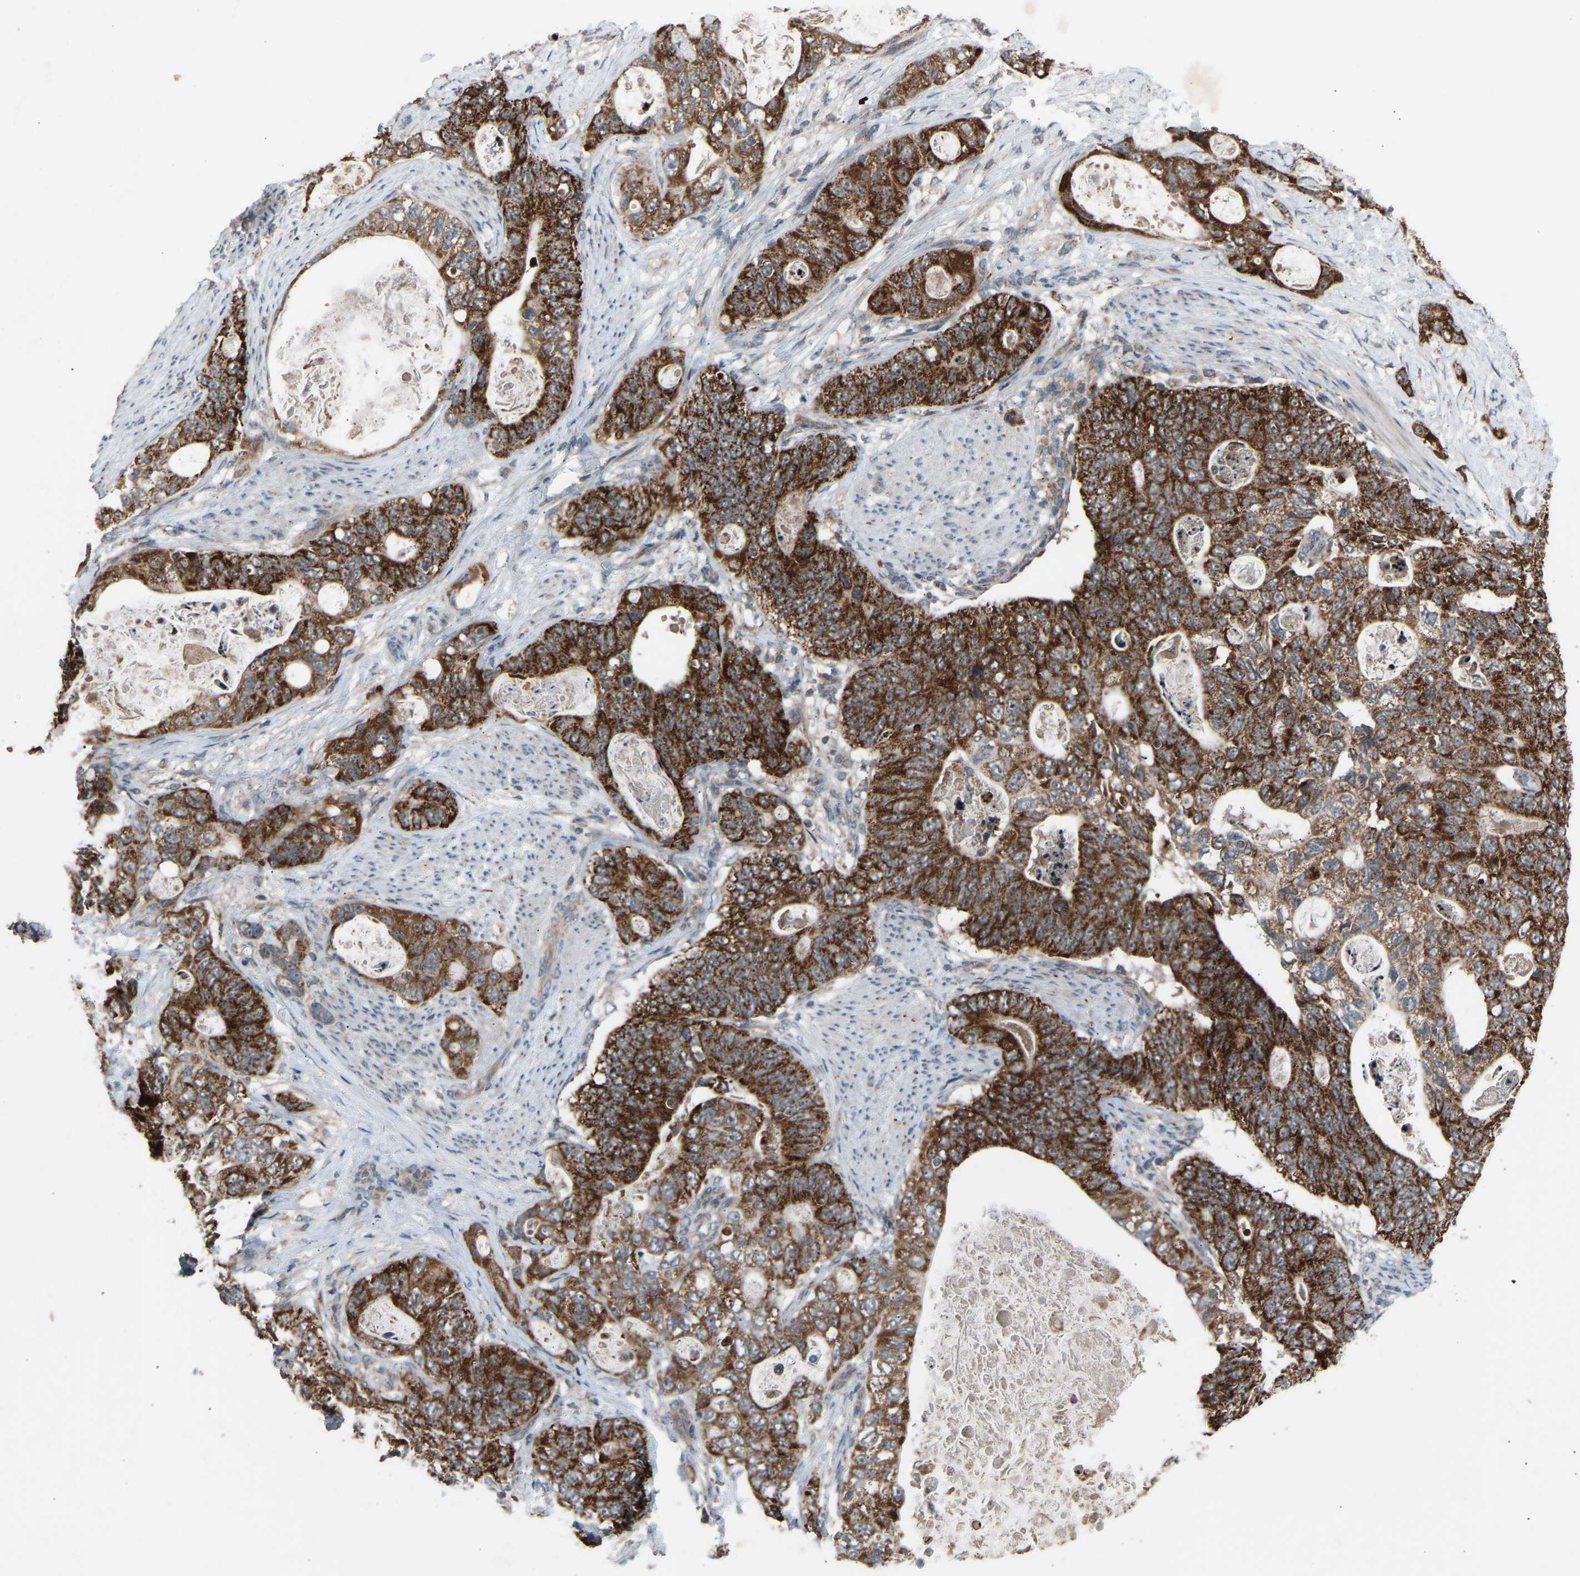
{"staining": {"intensity": "strong", "quantity": ">75%", "location": "cytoplasmic/membranous"}, "tissue": "stomach cancer", "cell_type": "Tumor cells", "image_type": "cancer", "snomed": [{"axis": "morphology", "description": "Normal tissue, NOS"}, {"axis": "morphology", "description": "Adenocarcinoma, NOS"}, {"axis": "topography", "description": "Stomach"}], "caption": "A brown stain highlights strong cytoplasmic/membranous positivity of a protein in adenocarcinoma (stomach) tumor cells. (DAB = brown stain, brightfield microscopy at high magnification).", "gene": "SLIRP", "patient": {"sex": "female", "age": 89}}